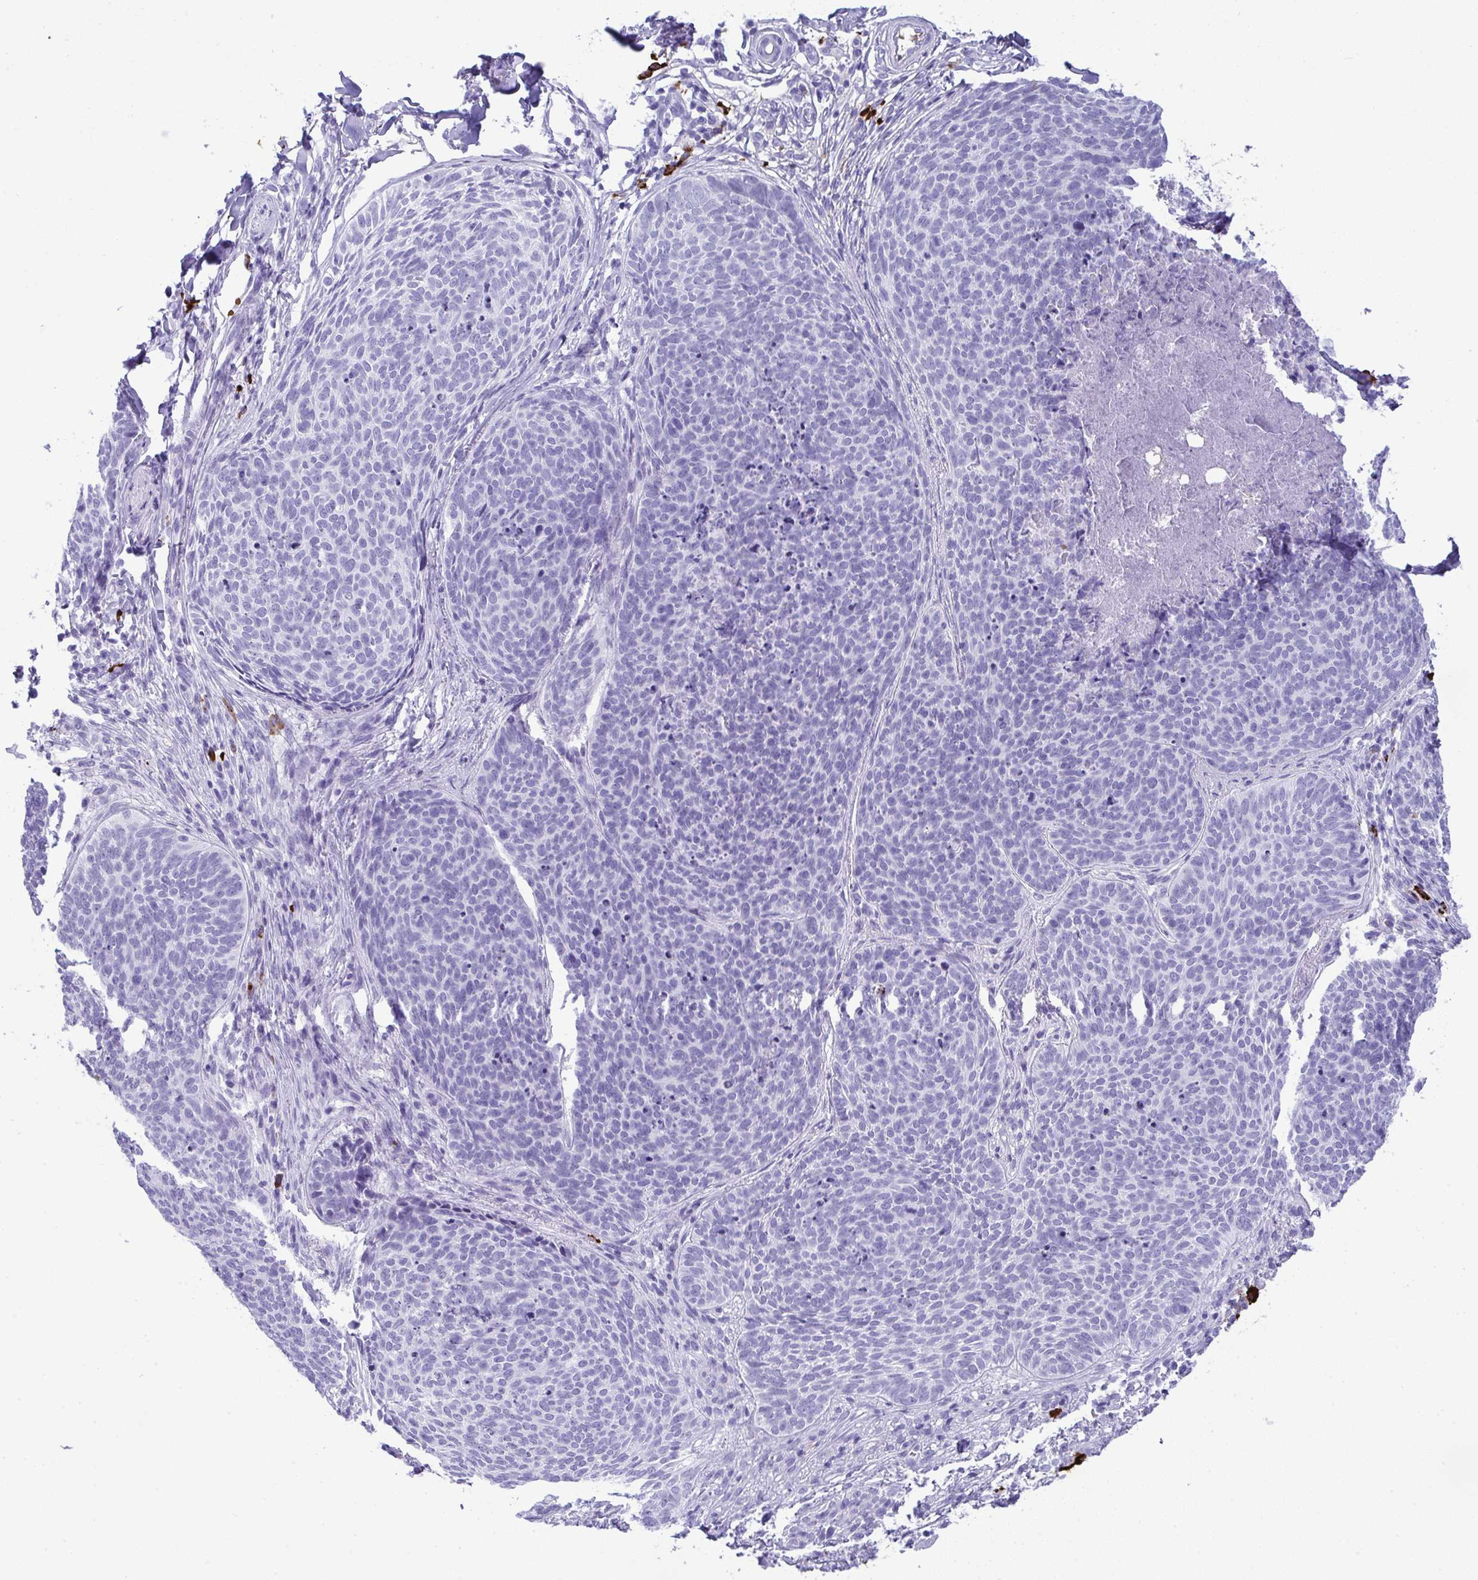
{"staining": {"intensity": "negative", "quantity": "none", "location": "none"}, "tissue": "skin cancer", "cell_type": "Tumor cells", "image_type": "cancer", "snomed": [{"axis": "morphology", "description": "Basal cell carcinoma"}, {"axis": "topography", "description": "Skin"}, {"axis": "topography", "description": "Skin of face"}], "caption": "IHC of human basal cell carcinoma (skin) demonstrates no positivity in tumor cells.", "gene": "JCHAIN", "patient": {"sex": "male", "age": 56}}